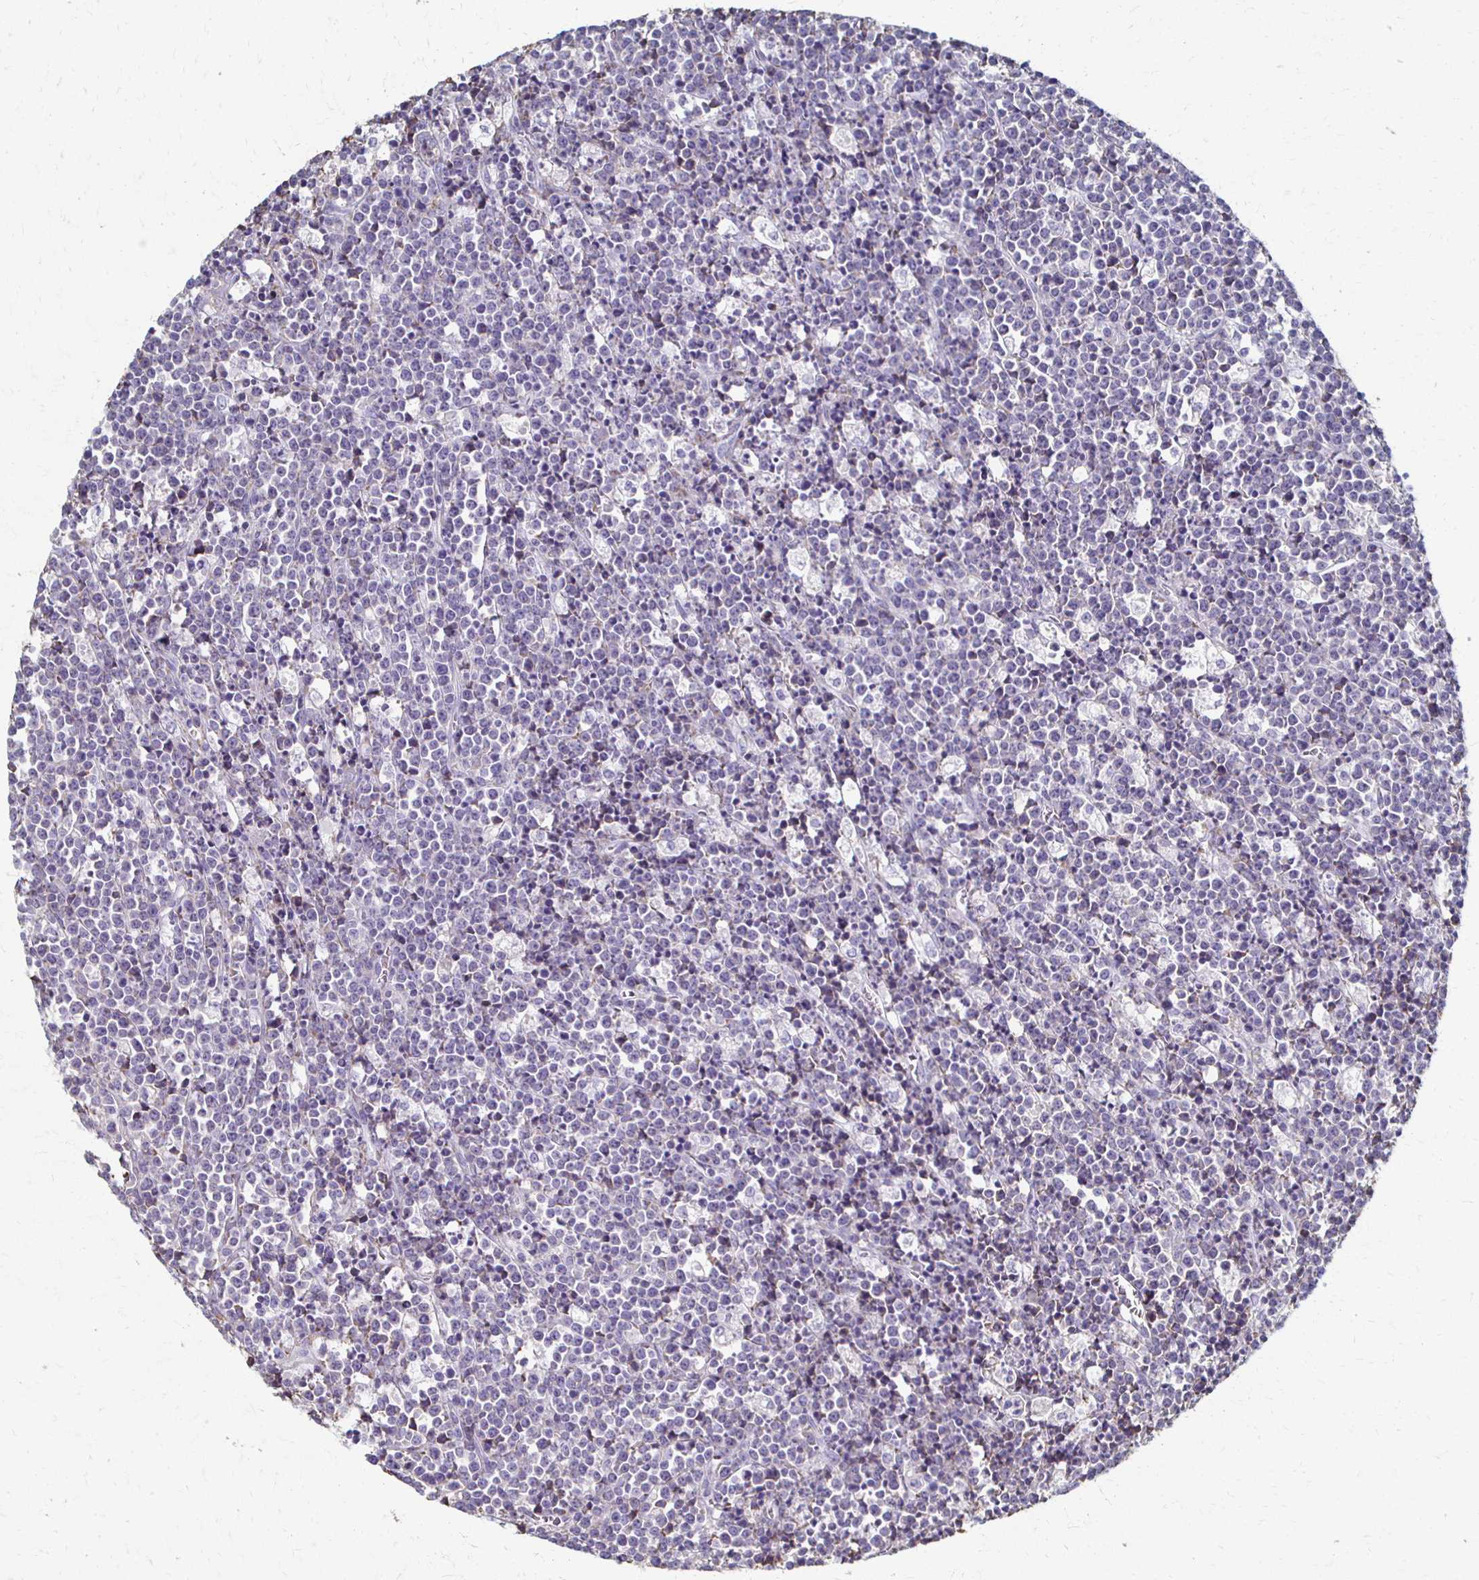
{"staining": {"intensity": "negative", "quantity": "none", "location": "none"}, "tissue": "lymphoma", "cell_type": "Tumor cells", "image_type": "cancer", "snomed": [{"axis": "morphology", "description": "Malignant lymphoma, non-Hodgkin's type, High grade"}, {"axis": "topography", "description": "Ovary"}], "caption": "Immunohistochemistry of high-grade malignant lymphoma, non-Hodgkin's type reveals no staining in tumor cells.", "gene": "ATP1A3", "patient": {"sex": "female", "age": 56}}